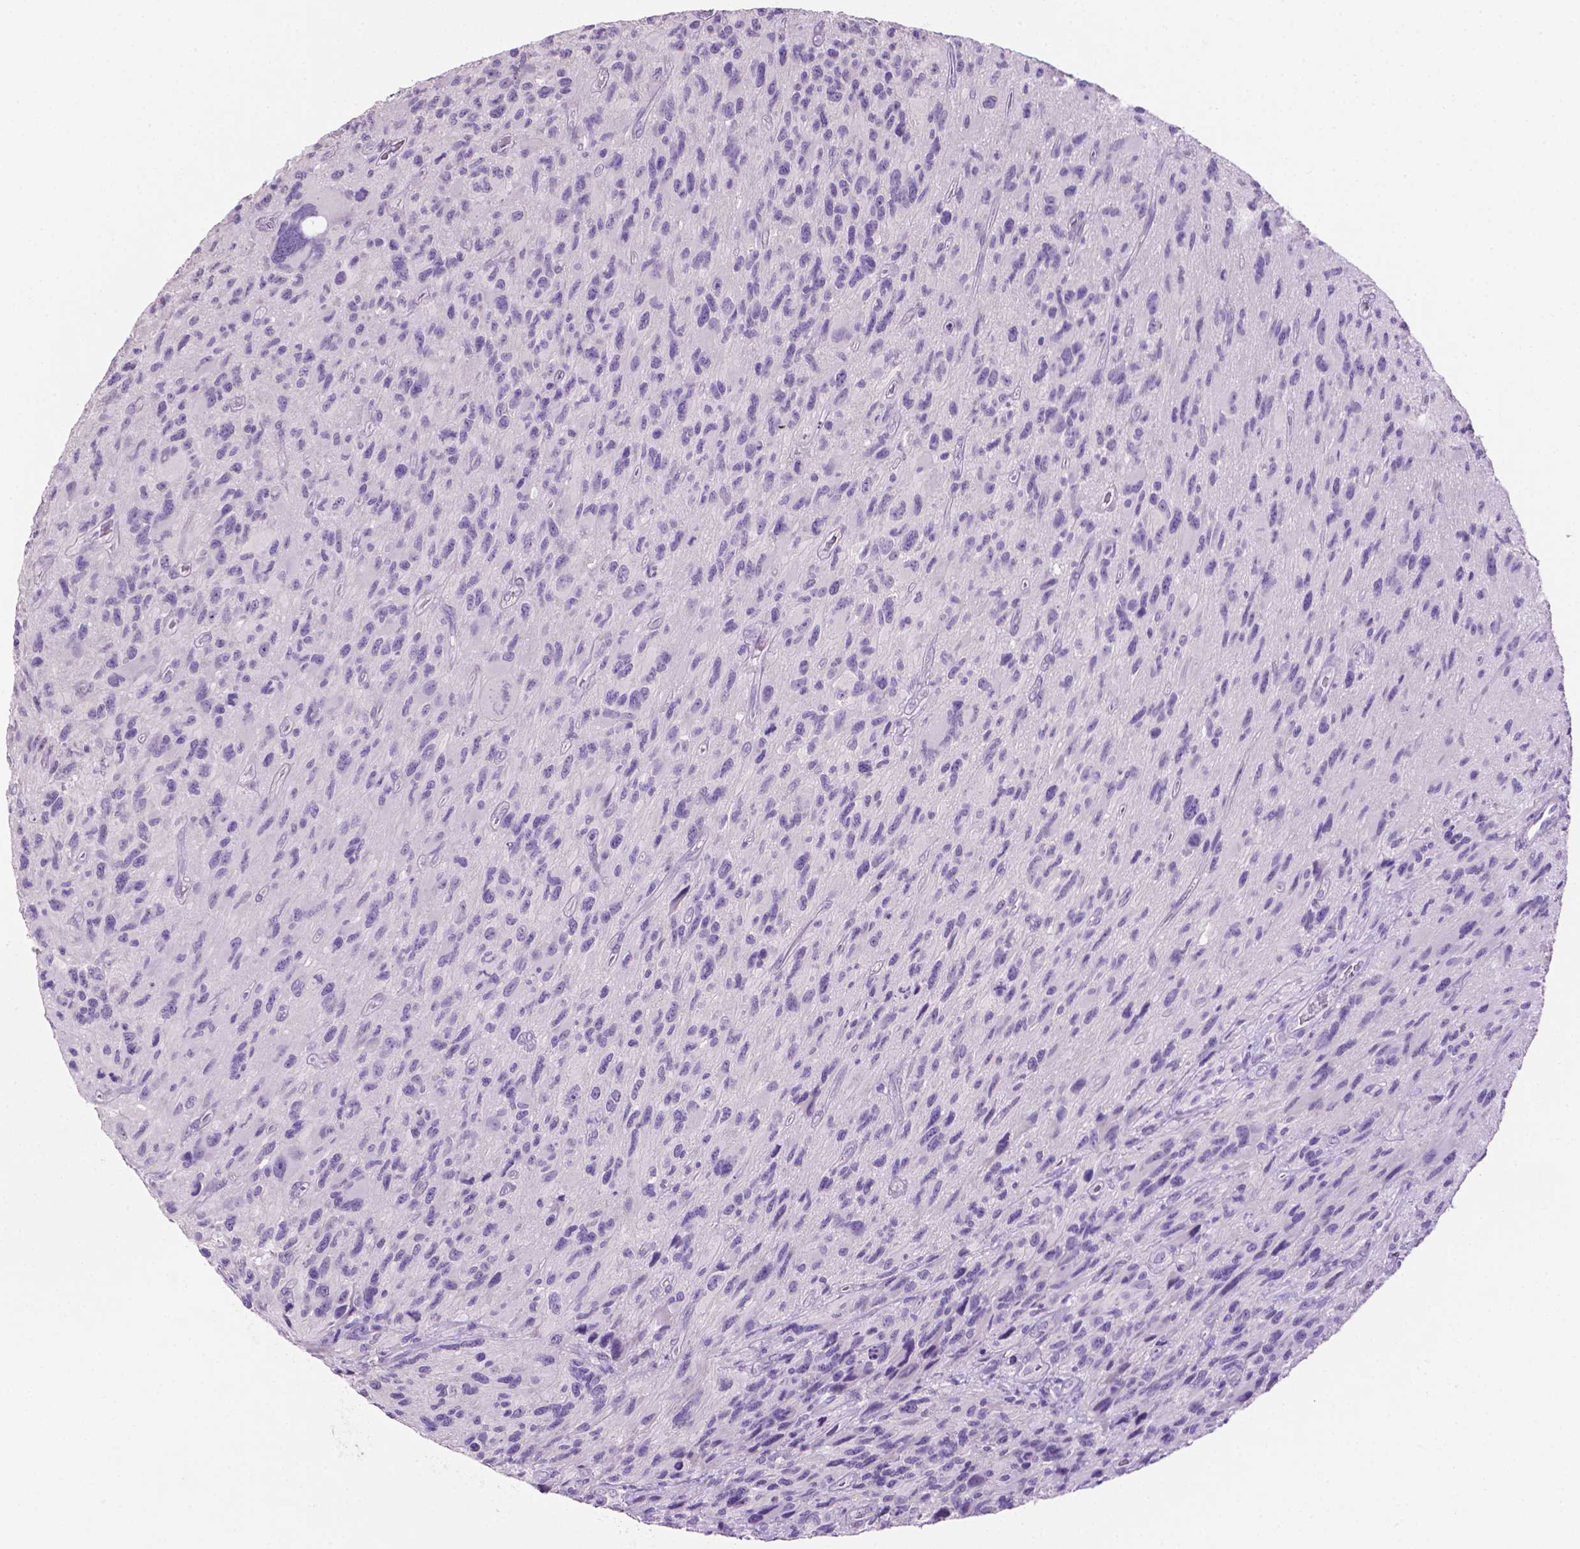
{"staining": {"intensity": "negative", "quantity": "none", "location": "none"}, "tissue": "glioma", "cell_type": "Tumor cells", "image_type": "cancer", "snomed": [{"axis": "morphology", "description": "Glioma, malignant, NOS"}, {"axis": "morphology", "description": "Glioma, malignant, High grade"}, {"axis": "topography", "description": "Brain"}], "caption": "Image shows no protein expression in tumor cells of glioma (malignant) tissue. Nuclei are stained in blue.", "gene": "TACSTD2", "patient": {"sex": "female", "age": 71}}